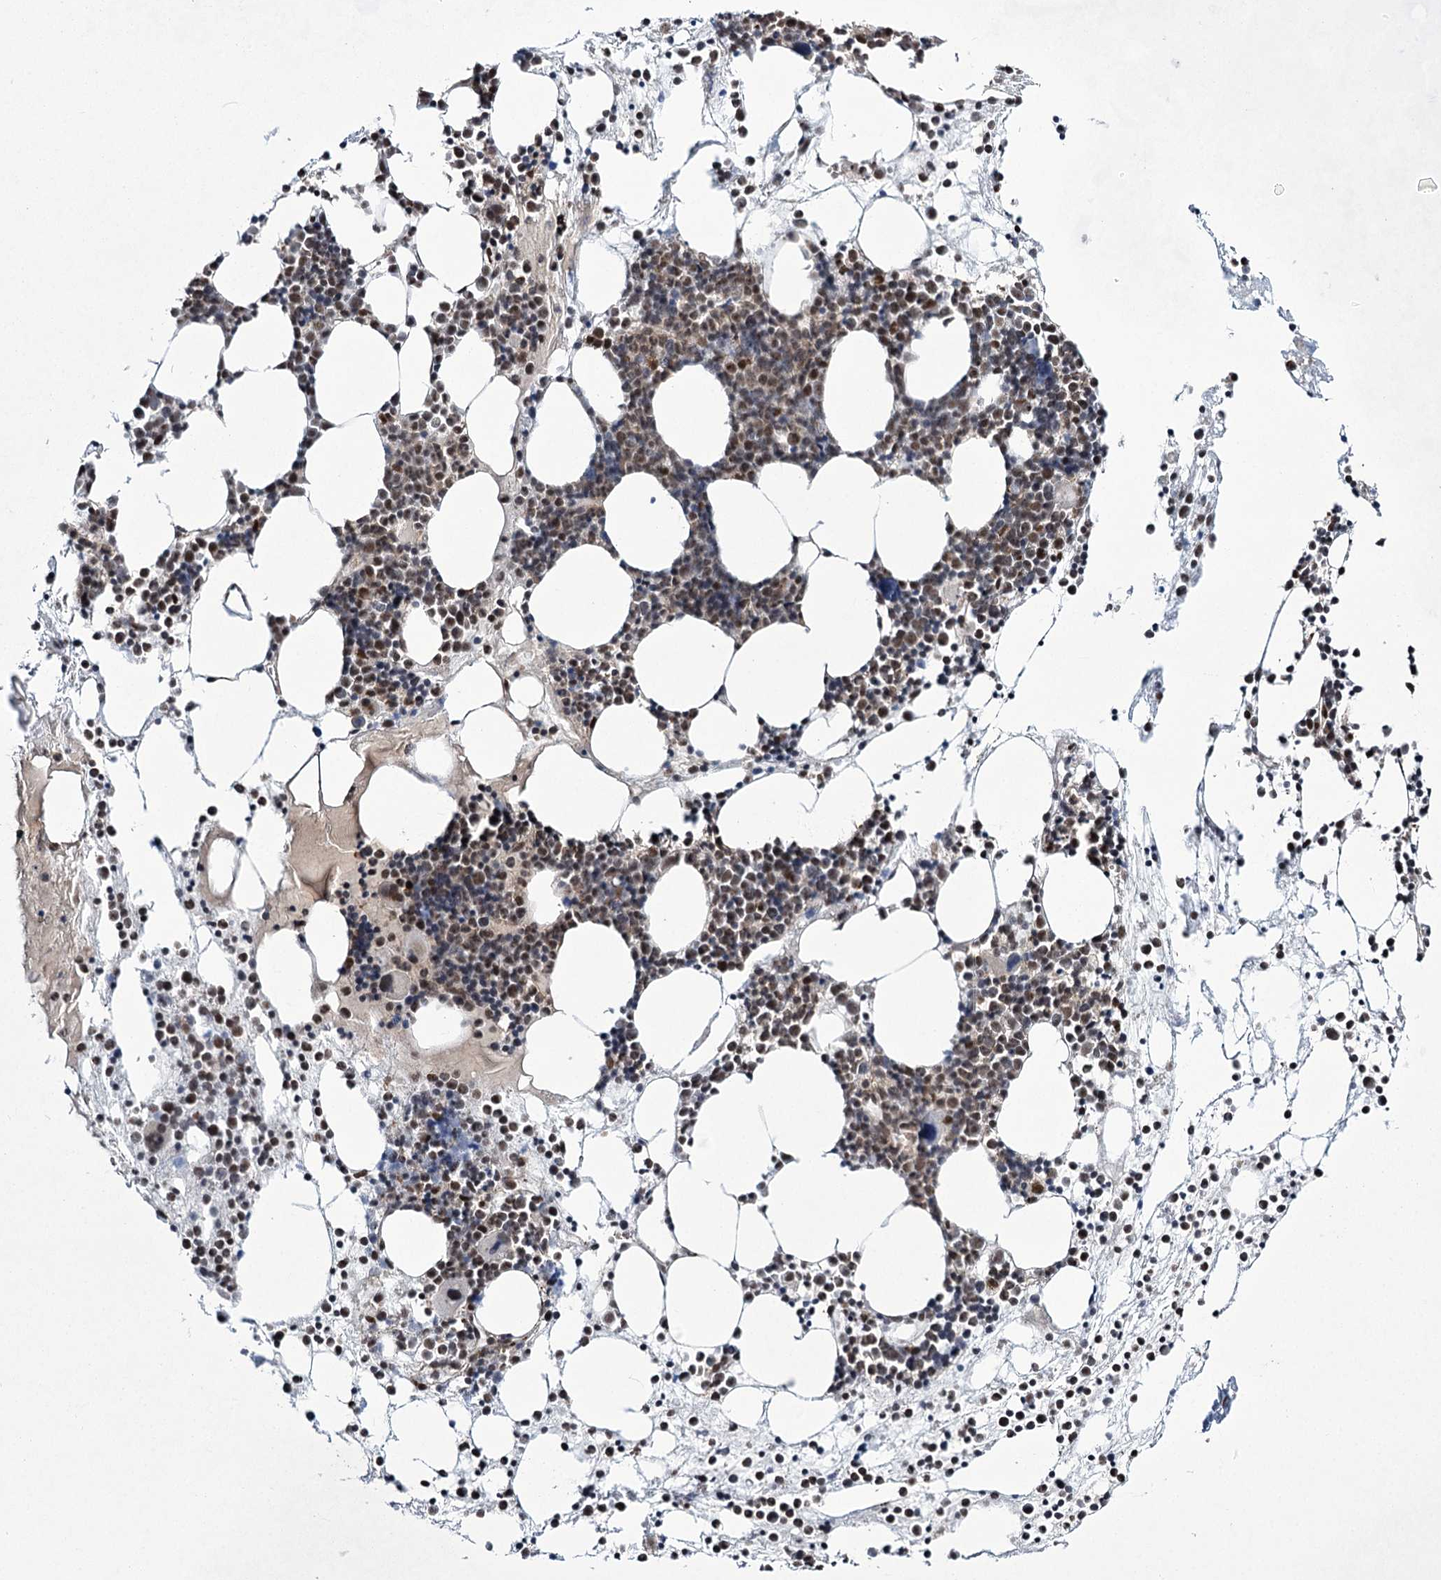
{"staining": {"intensity": "moderate", "quantity": "25%-75%", "location": "nuclear"}, "tissue": "bone marrow", "cell_type": "Hematopoietic cells", "image_type": "normal", "snomed": [{"axis": "morphology", "description": "Normal tissue, NOS"}, {"axis": "topography", "description": "Bone marrow"}], "caption": "The immunohistochemical stain shows moderate nuclear positivity in hematopoietic cells of unremarkable bone marrow.", "gene": "ZCCHC8", "patient": {"sex": "male", "age": 75}}